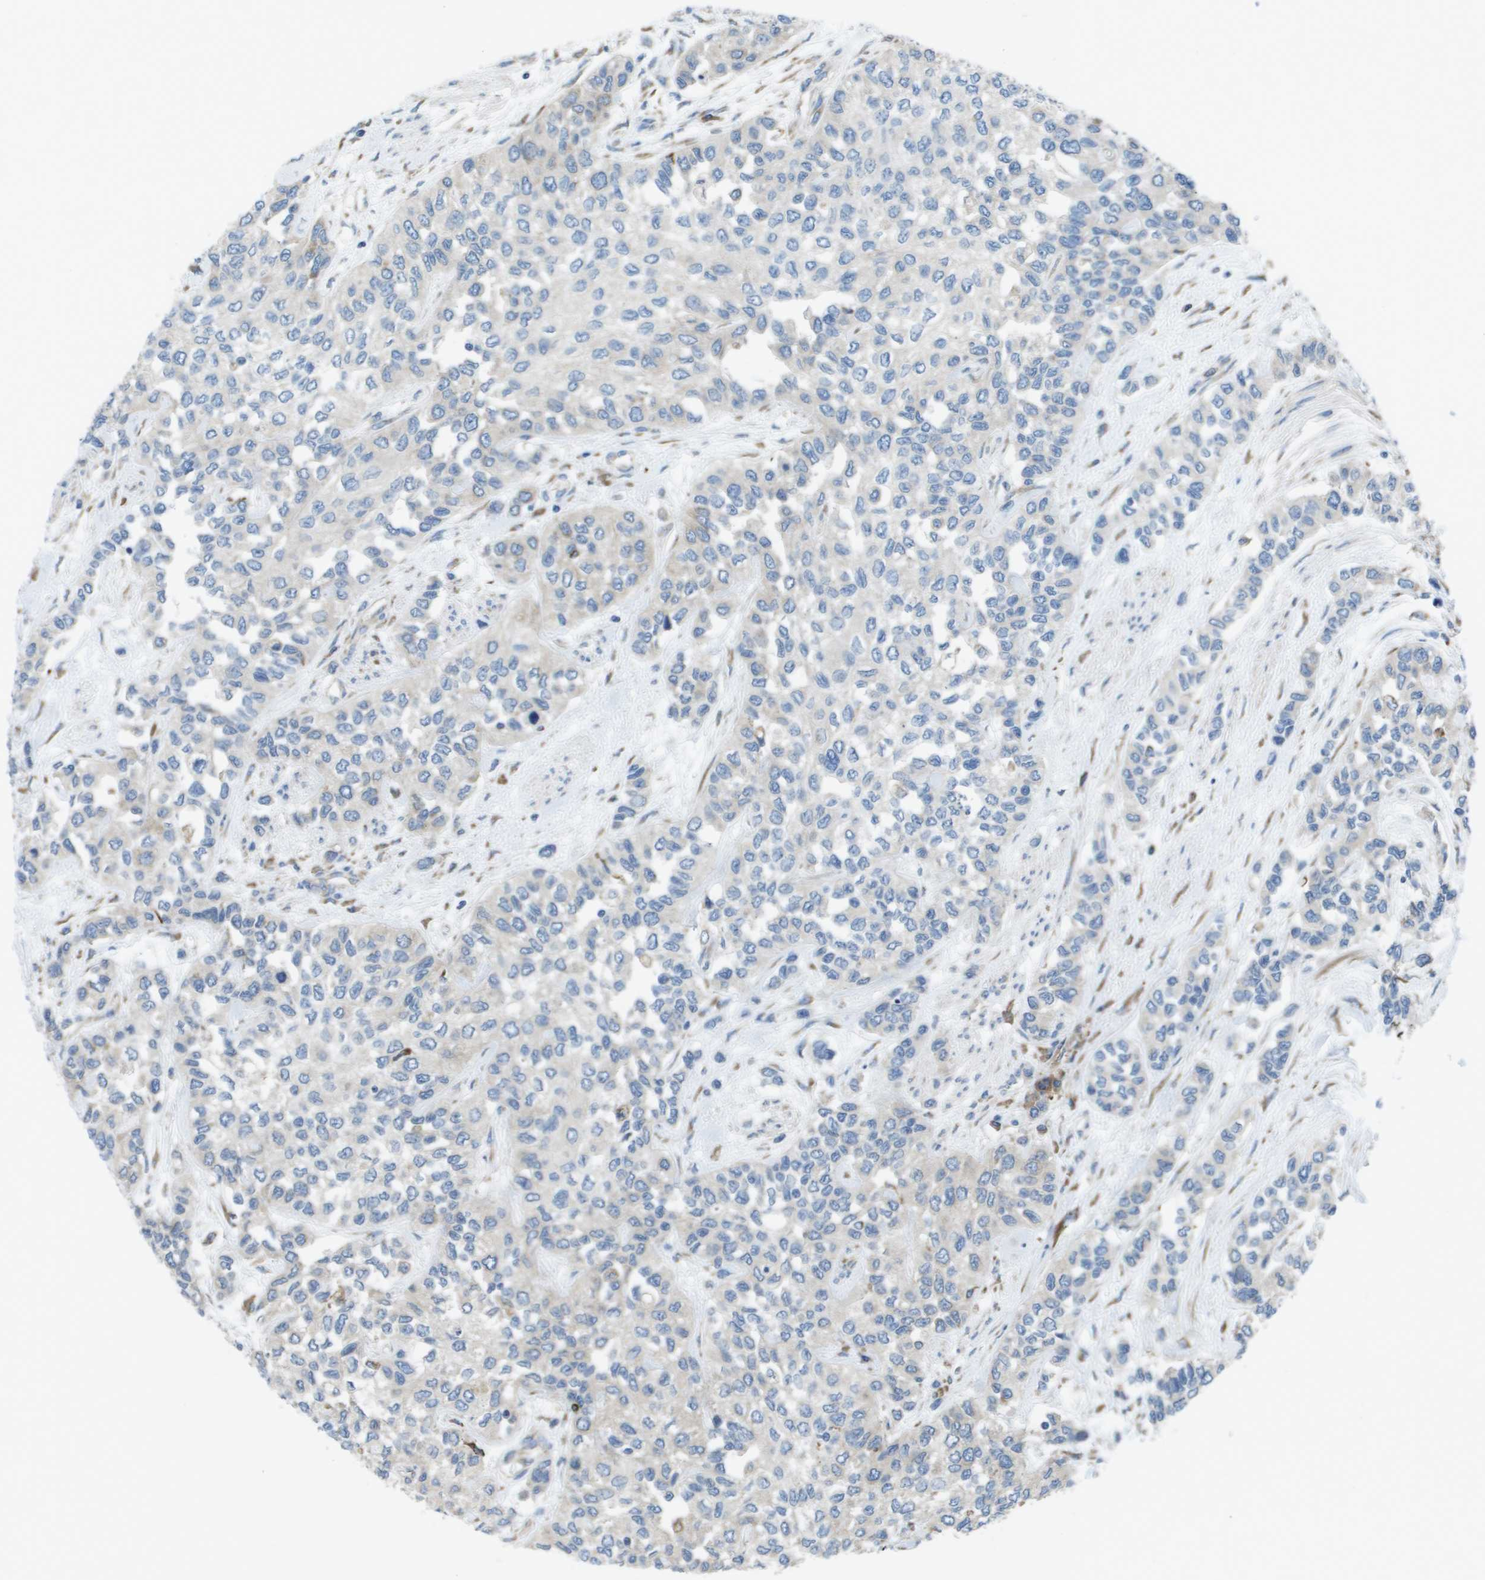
{"staining": {"intensity": "negative", "quantity": "none", "location": "none"}, "tissue": "urothelial cancer", "cell_type": "Tumor cells", "image_type": "cancer", "snomed": [{"axis": "morphology", "description": "Urothelial carcinoma, High grade"}, {"axis": "topography", "description": "Urinary bladder"}], "caption": "Tumor cells show no significant positivity in urothelial cancer.", "gene": "CLCN2", "patient": {"sex": "female", "age": 56}}